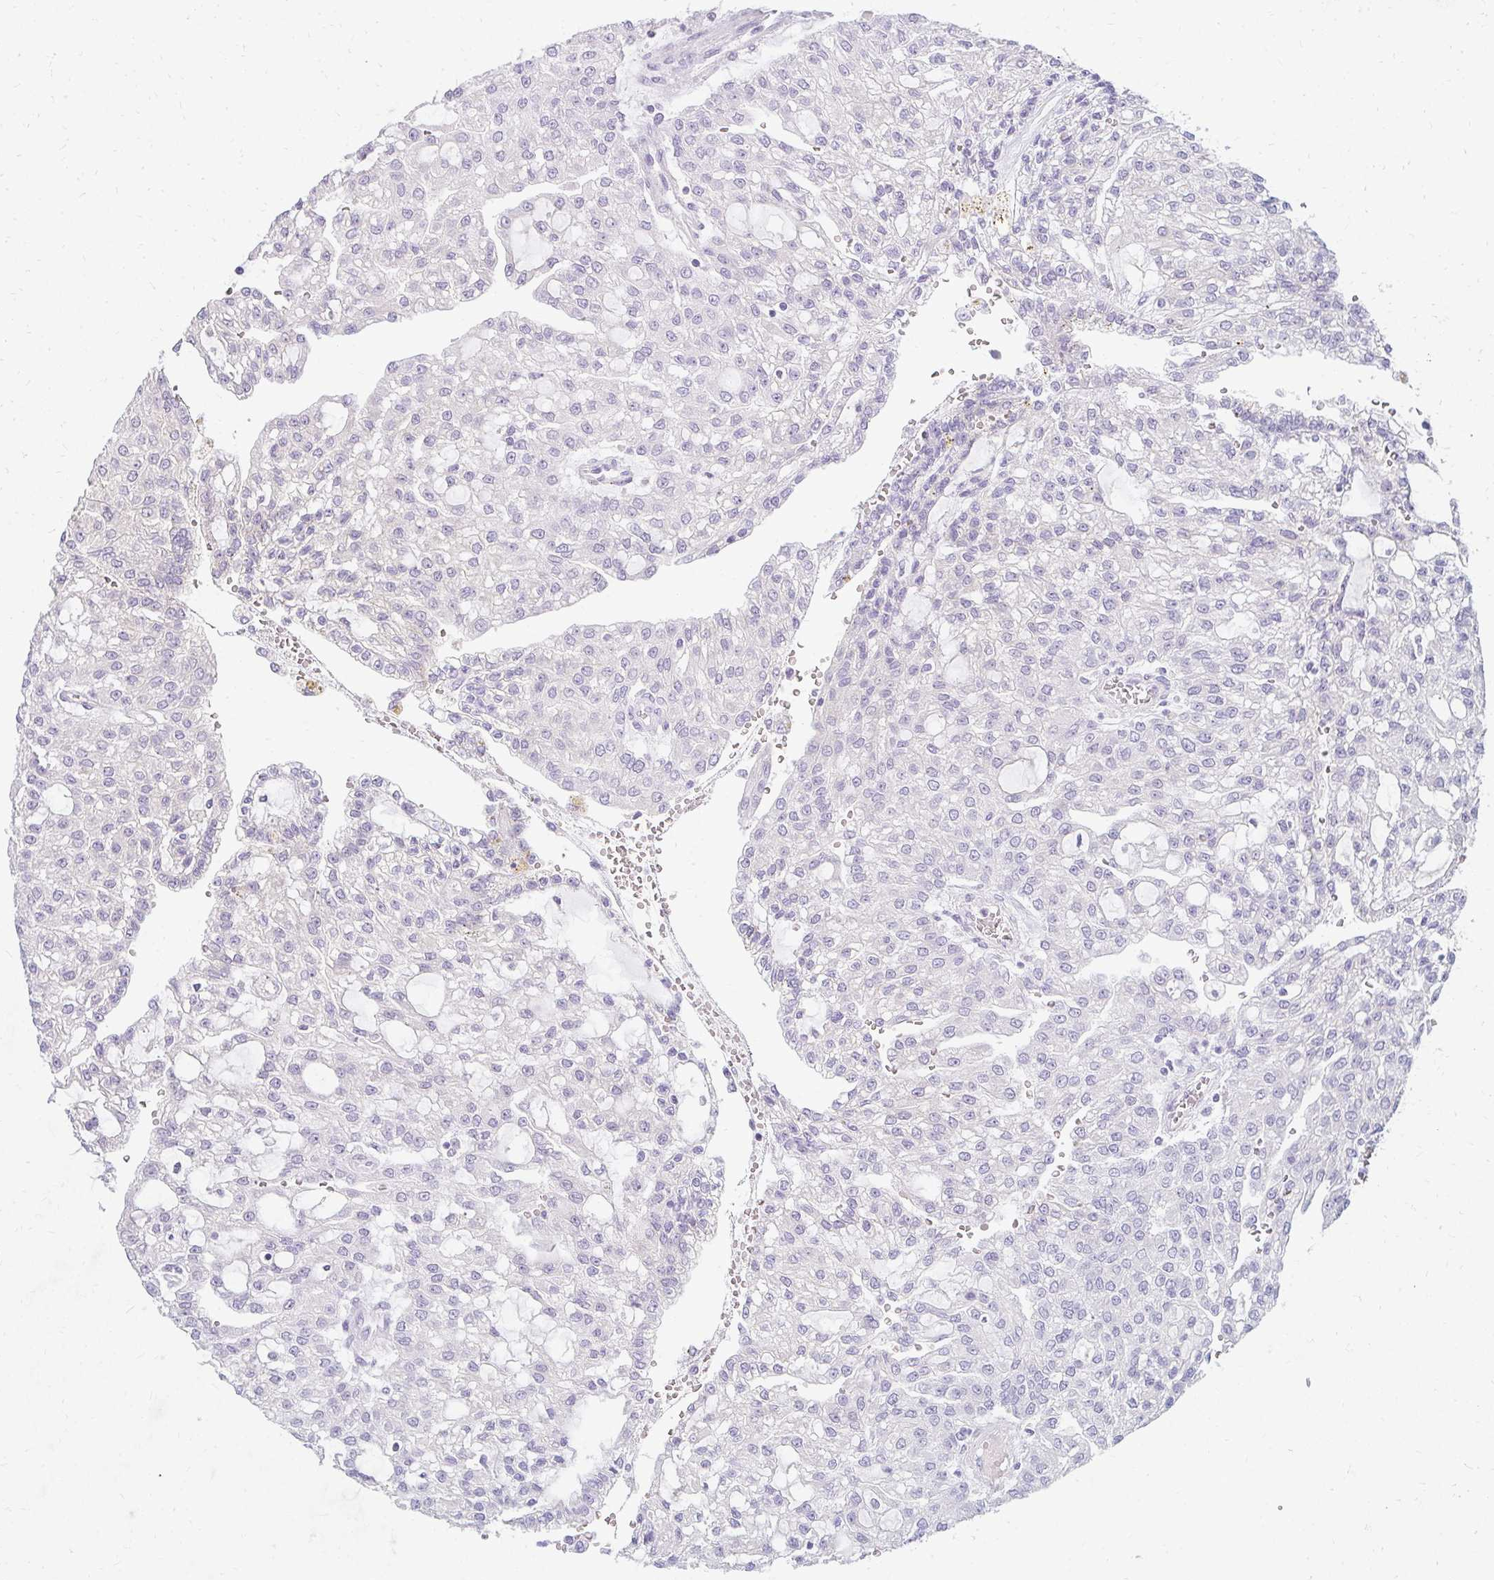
{"staining": {"intensity": "negative", "quantity": "none", "location": "none"}, "tissue": "renal cancer", "cell_type": "Tumor cells", "image_type": "cancer", "snomed": [{"axis": "morphology", "description": "Adenocarcinoma, NOS"}, {"axis": "topography", "description": "Kidney"}], "caption": "A histopathology image of human adenocarcinoma (renal) is negative for staining in tumor cells.", "gene": "PPP1R3G", "patient": {"sex": "male", "age": 63}}